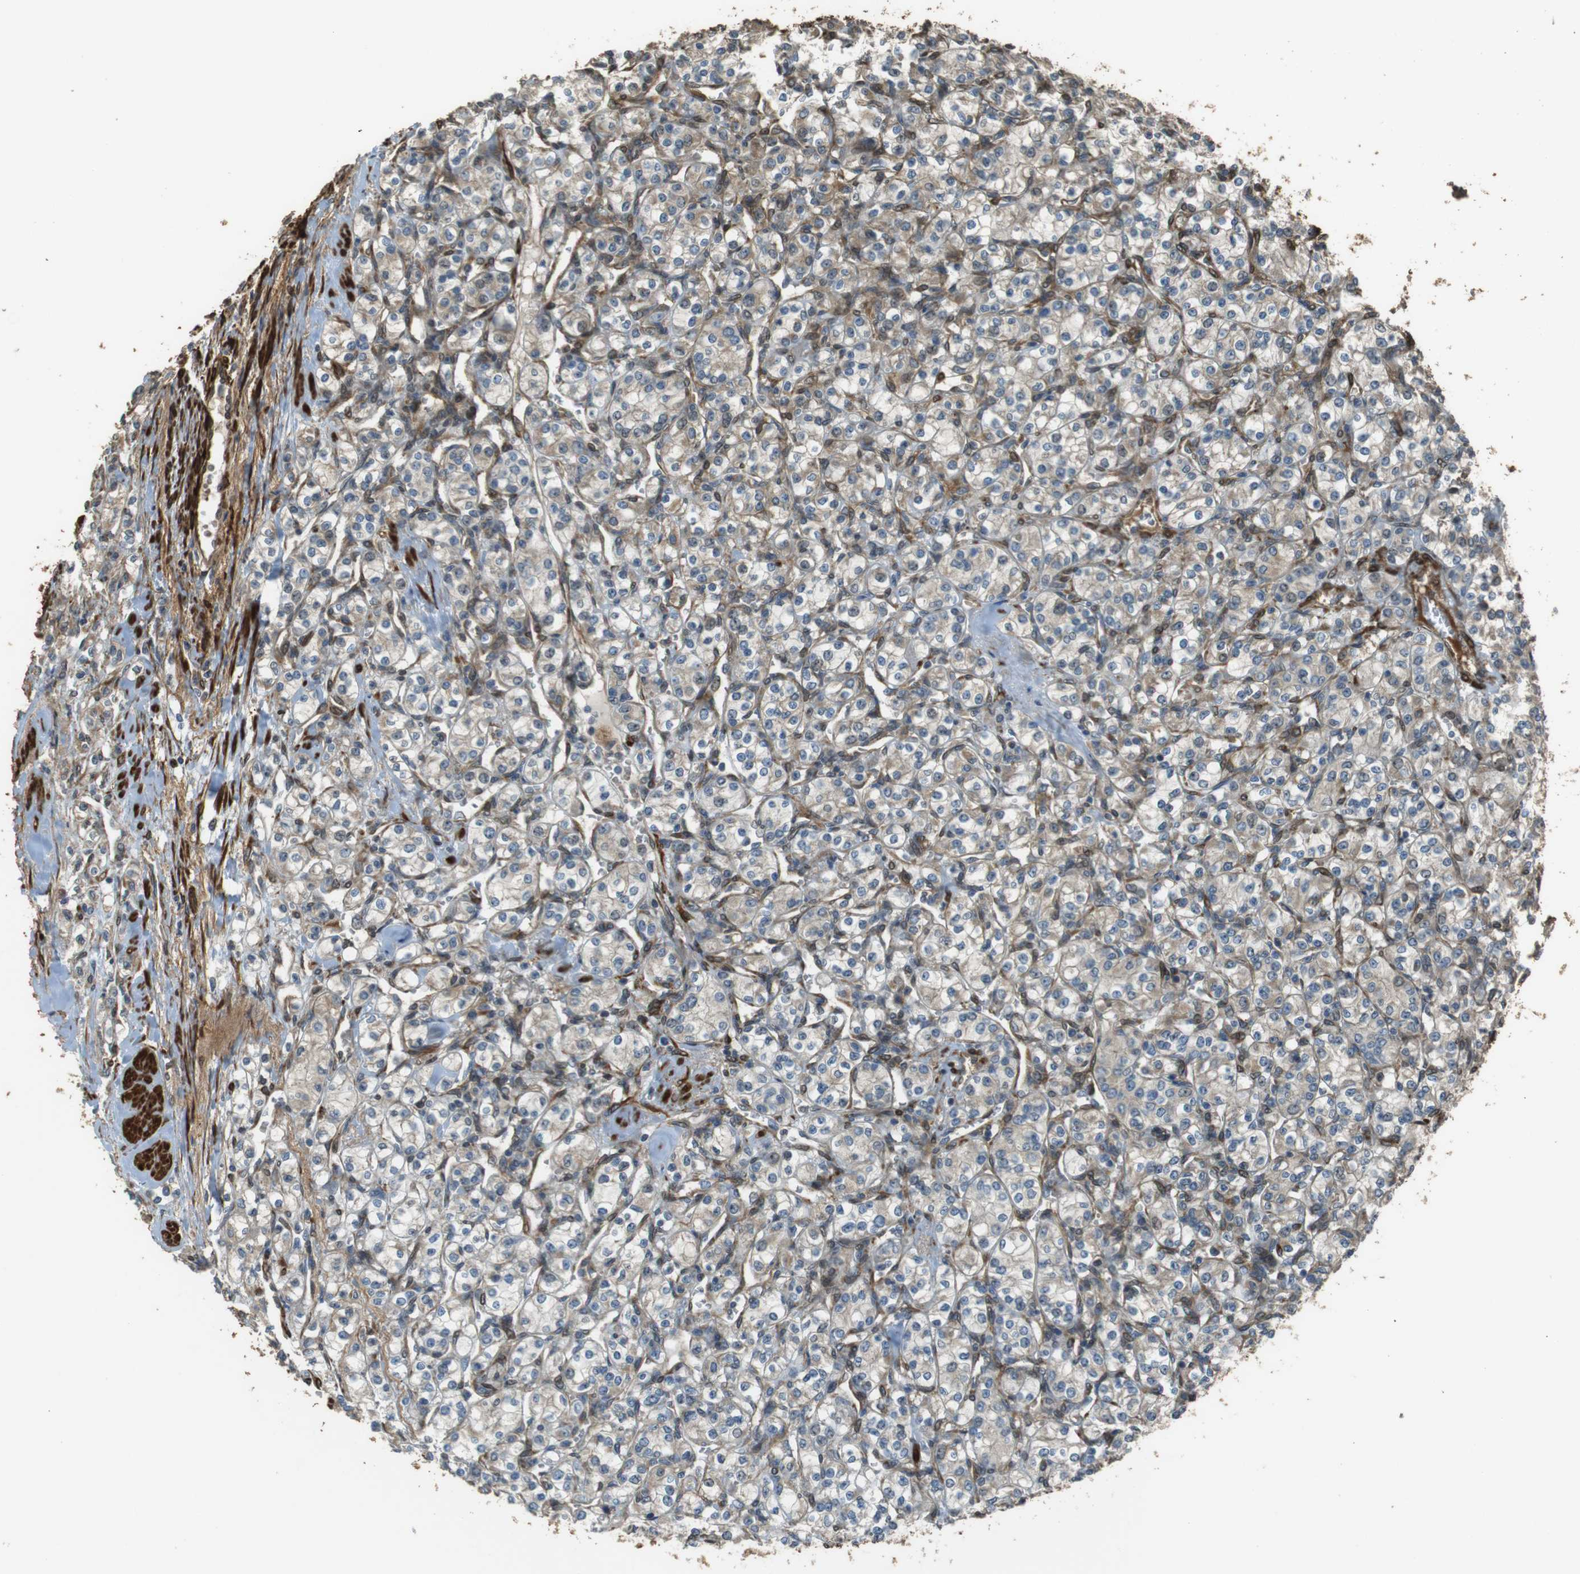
{"staining": {"intensity": "weak", "quantity": "<25%", "location": "cytoplasmic/membranous"}, "tissue": "renal cancer", "cell_type": "Tumor cells", "image_type": "cancer", "snomed": [{"axis": "morphology", "description": "Adenocarcinoma, NOS"}, {"axis": "topography", "description": "Kidney"}], "caption": "The micrograph demonstrates no staining of tumor cells in renal cancer (adenocarcinoma).", "gene": "MSRB3", "patient": {"sex": "male", "age": 77}}